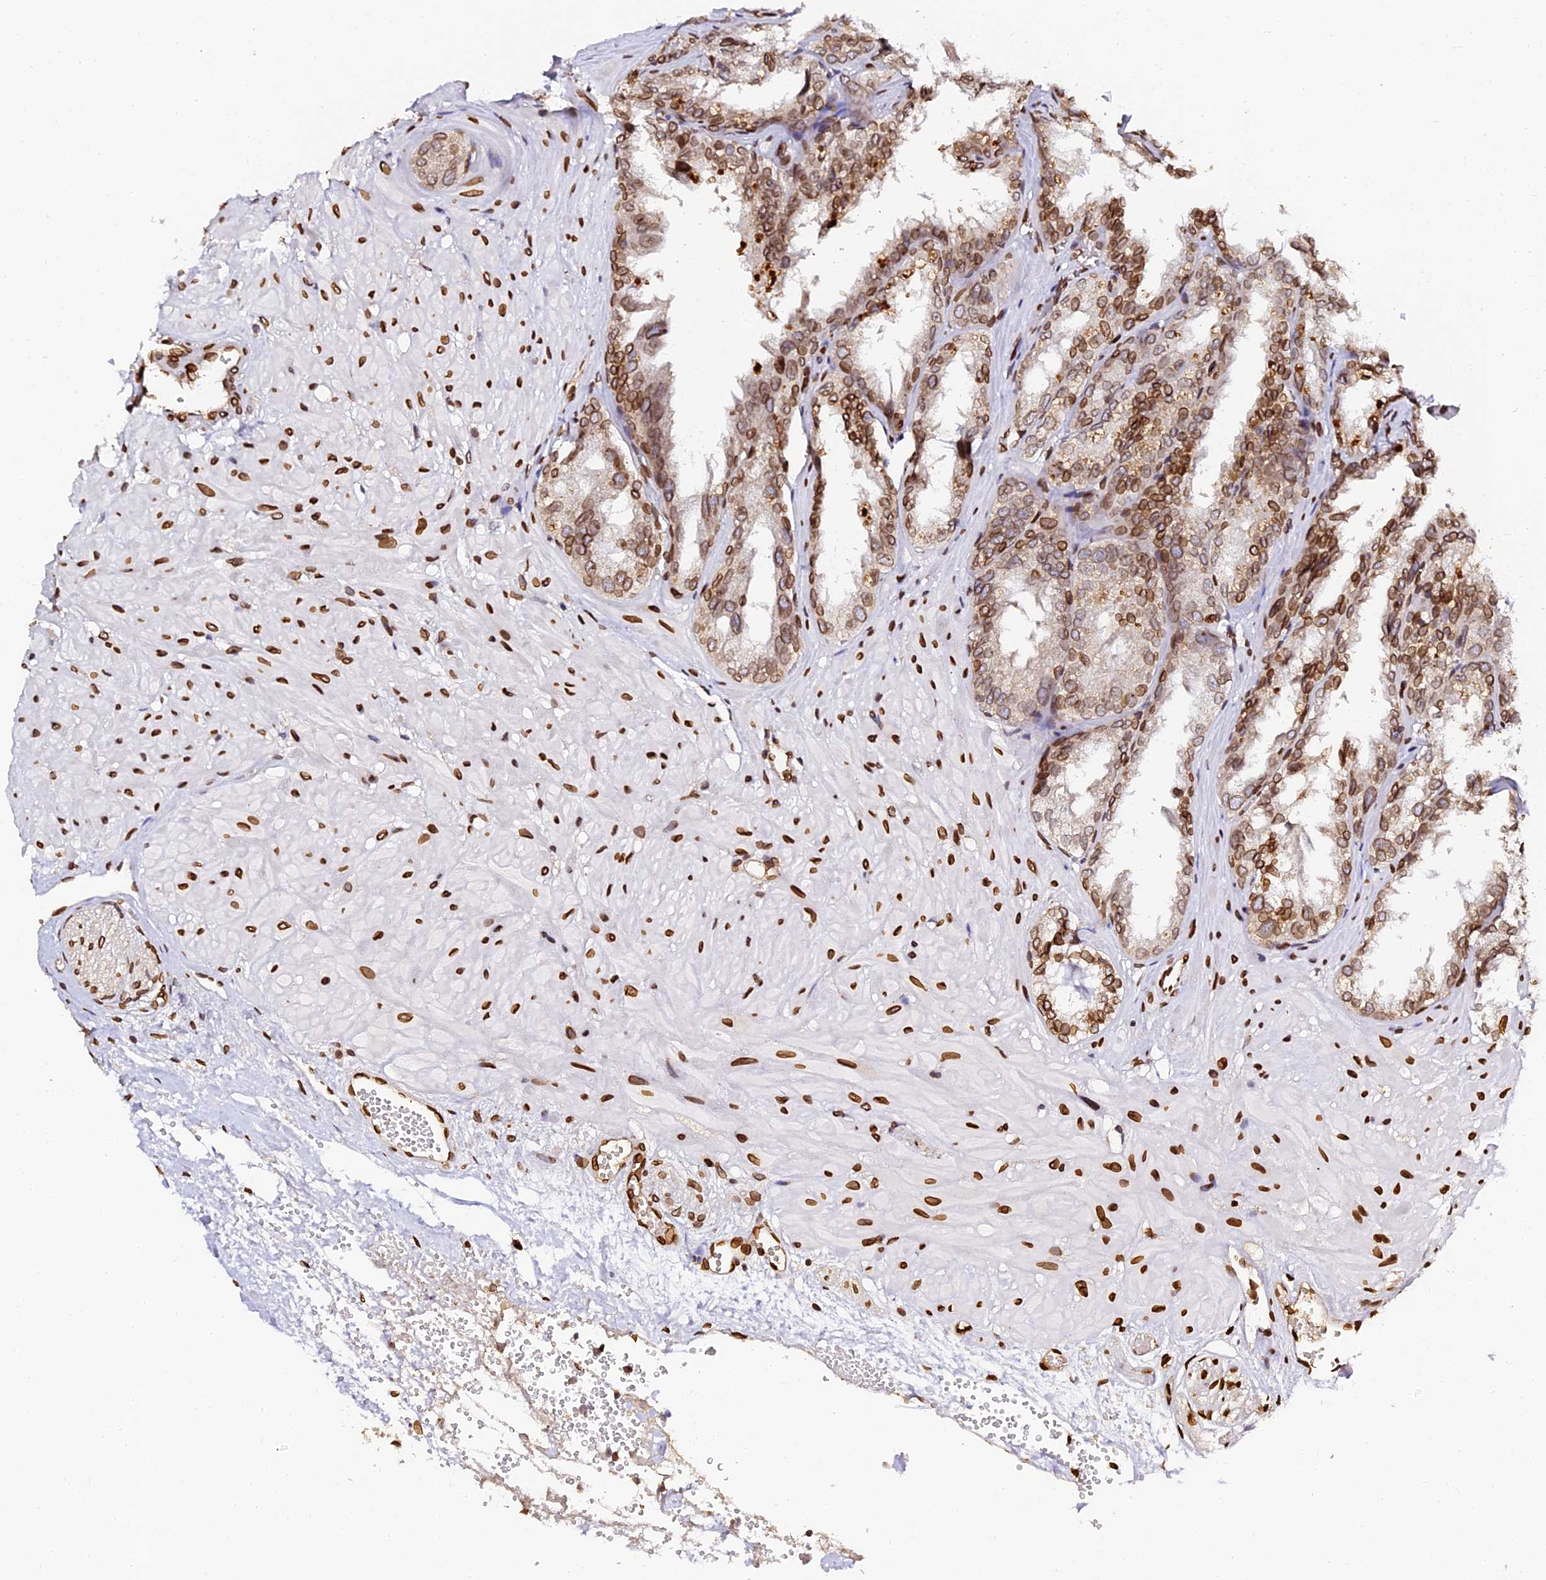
{"staining": {"intensity": "moderate", "quantity": ">75%", "location": "cytoplasmic/membranous,nuclear"}, "tissue": "seminal vesicle", "cell_type": "Glandular cells", "image_type": "normal", "snomed": [{"axis": "morphology", "description": "Normal tissue, NOS"}, {"axis": "topography", "description": "Prostate"}, {"axis": "topography", "description": "Seminal veicle"}], "caption": "Glandular cells show medium levels of moderate cytoplasmic/membranous,nuclear expression in approximately >75% of cells in normal human seminal vesicle. (DAB IHC, brown staining for protein, blue staining for nuclei).", "gene": "ANAPC5", "patient": {"sex": "male", "age": 51}}